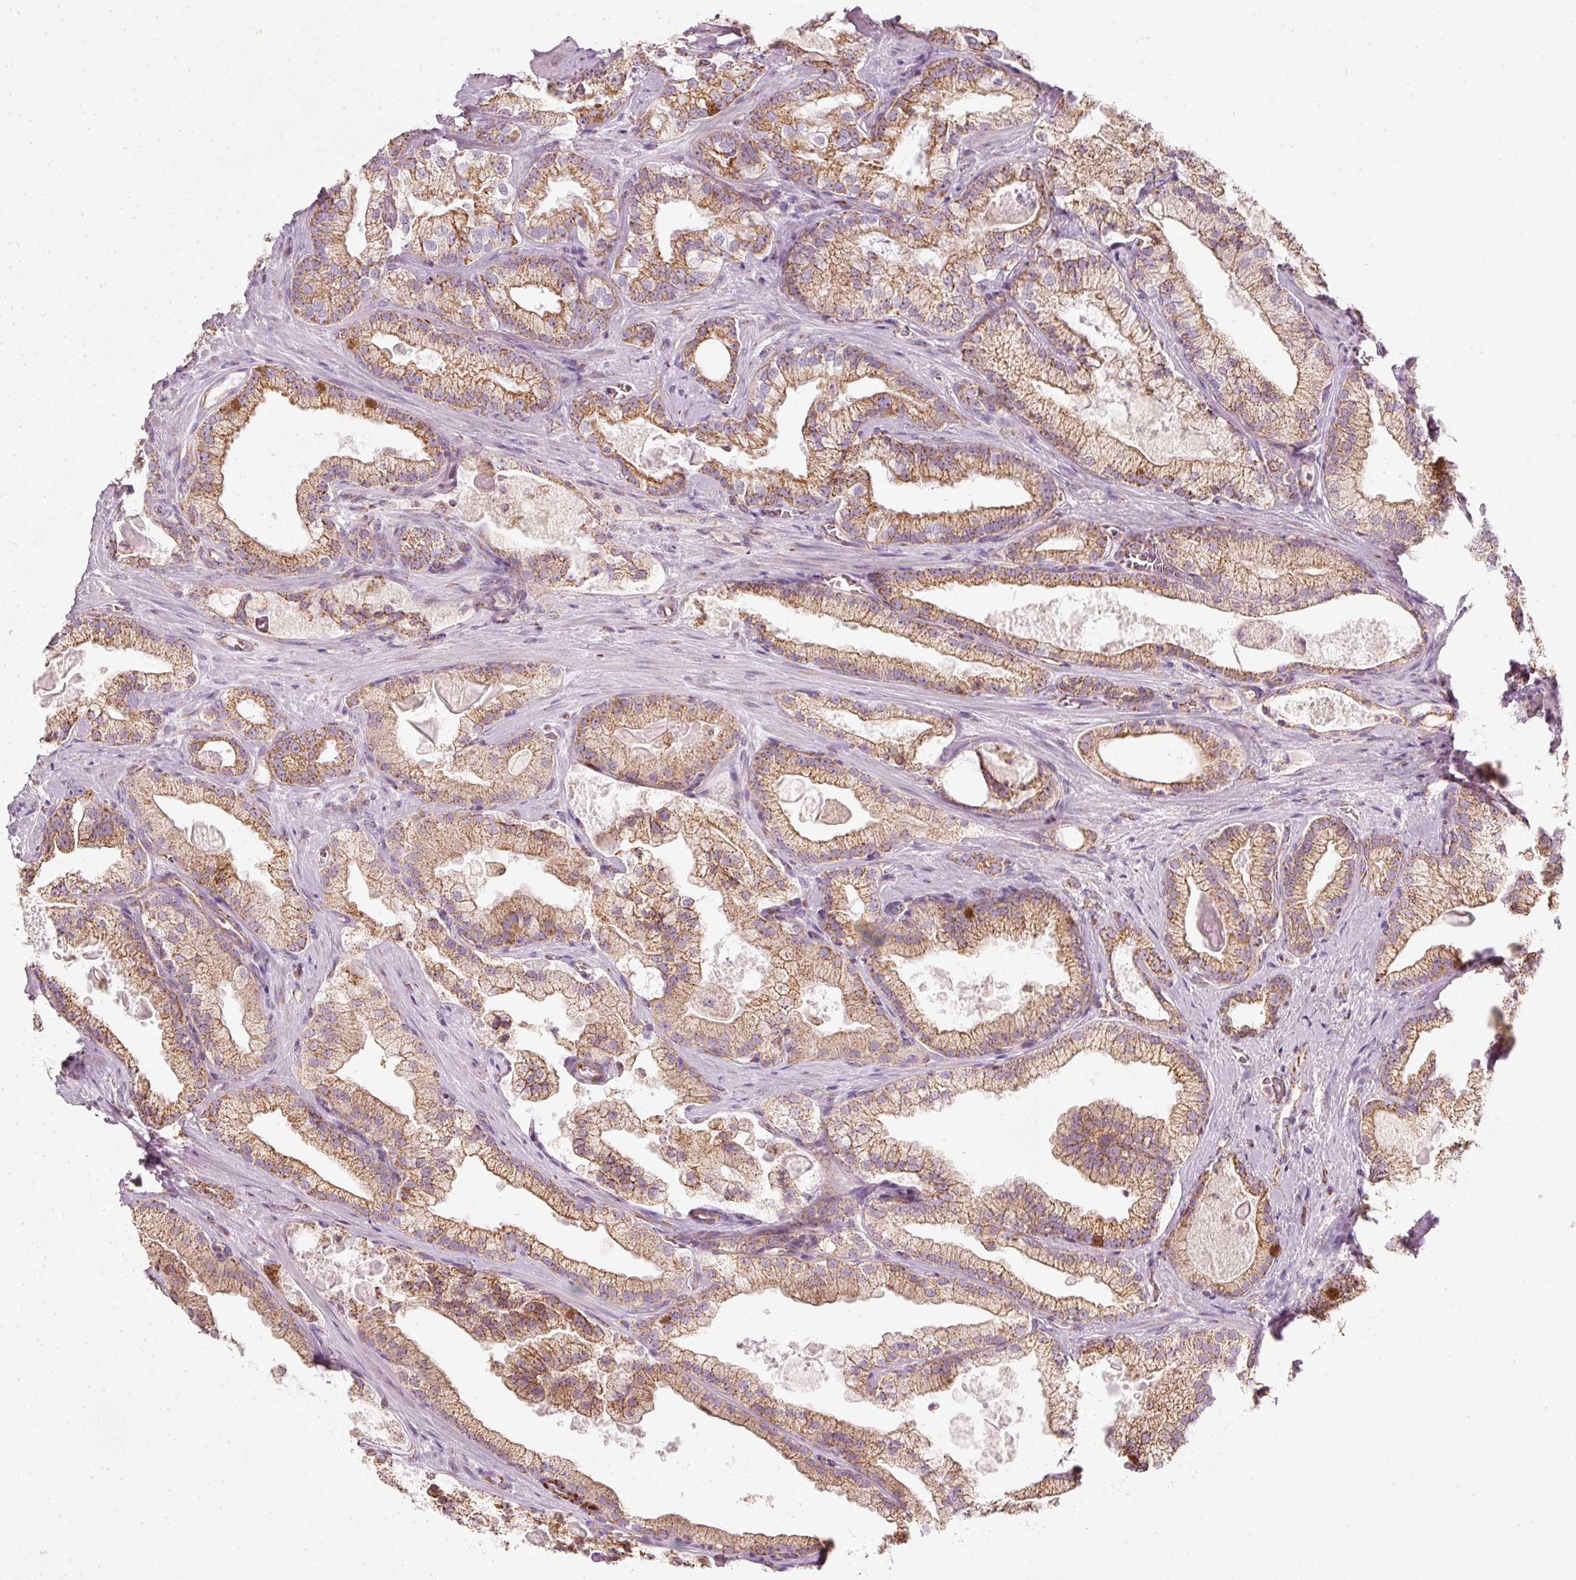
{"staining": {"intensity": "moderate", "quantity": ">75%", "location": "cytoplasmic/membranous"}, "tissue": "prostate cancer", "cell_type": "Tumor cells", "image_type": "cancer", "snomed": [{"axis": "morphology", "description": "Adenocarcinoma, High grade"}, {"axis": "topography", "description": "Prostate"}], "caption": "Adenocarcinoma (high-grade) (prostate) stained with a brown dye demonstrates moderate cytoplasmic/membranous positive staining in approximately >75% of tumor cells.", "gene": "DUT", "patient": {"sex": "male", "age": 68}}